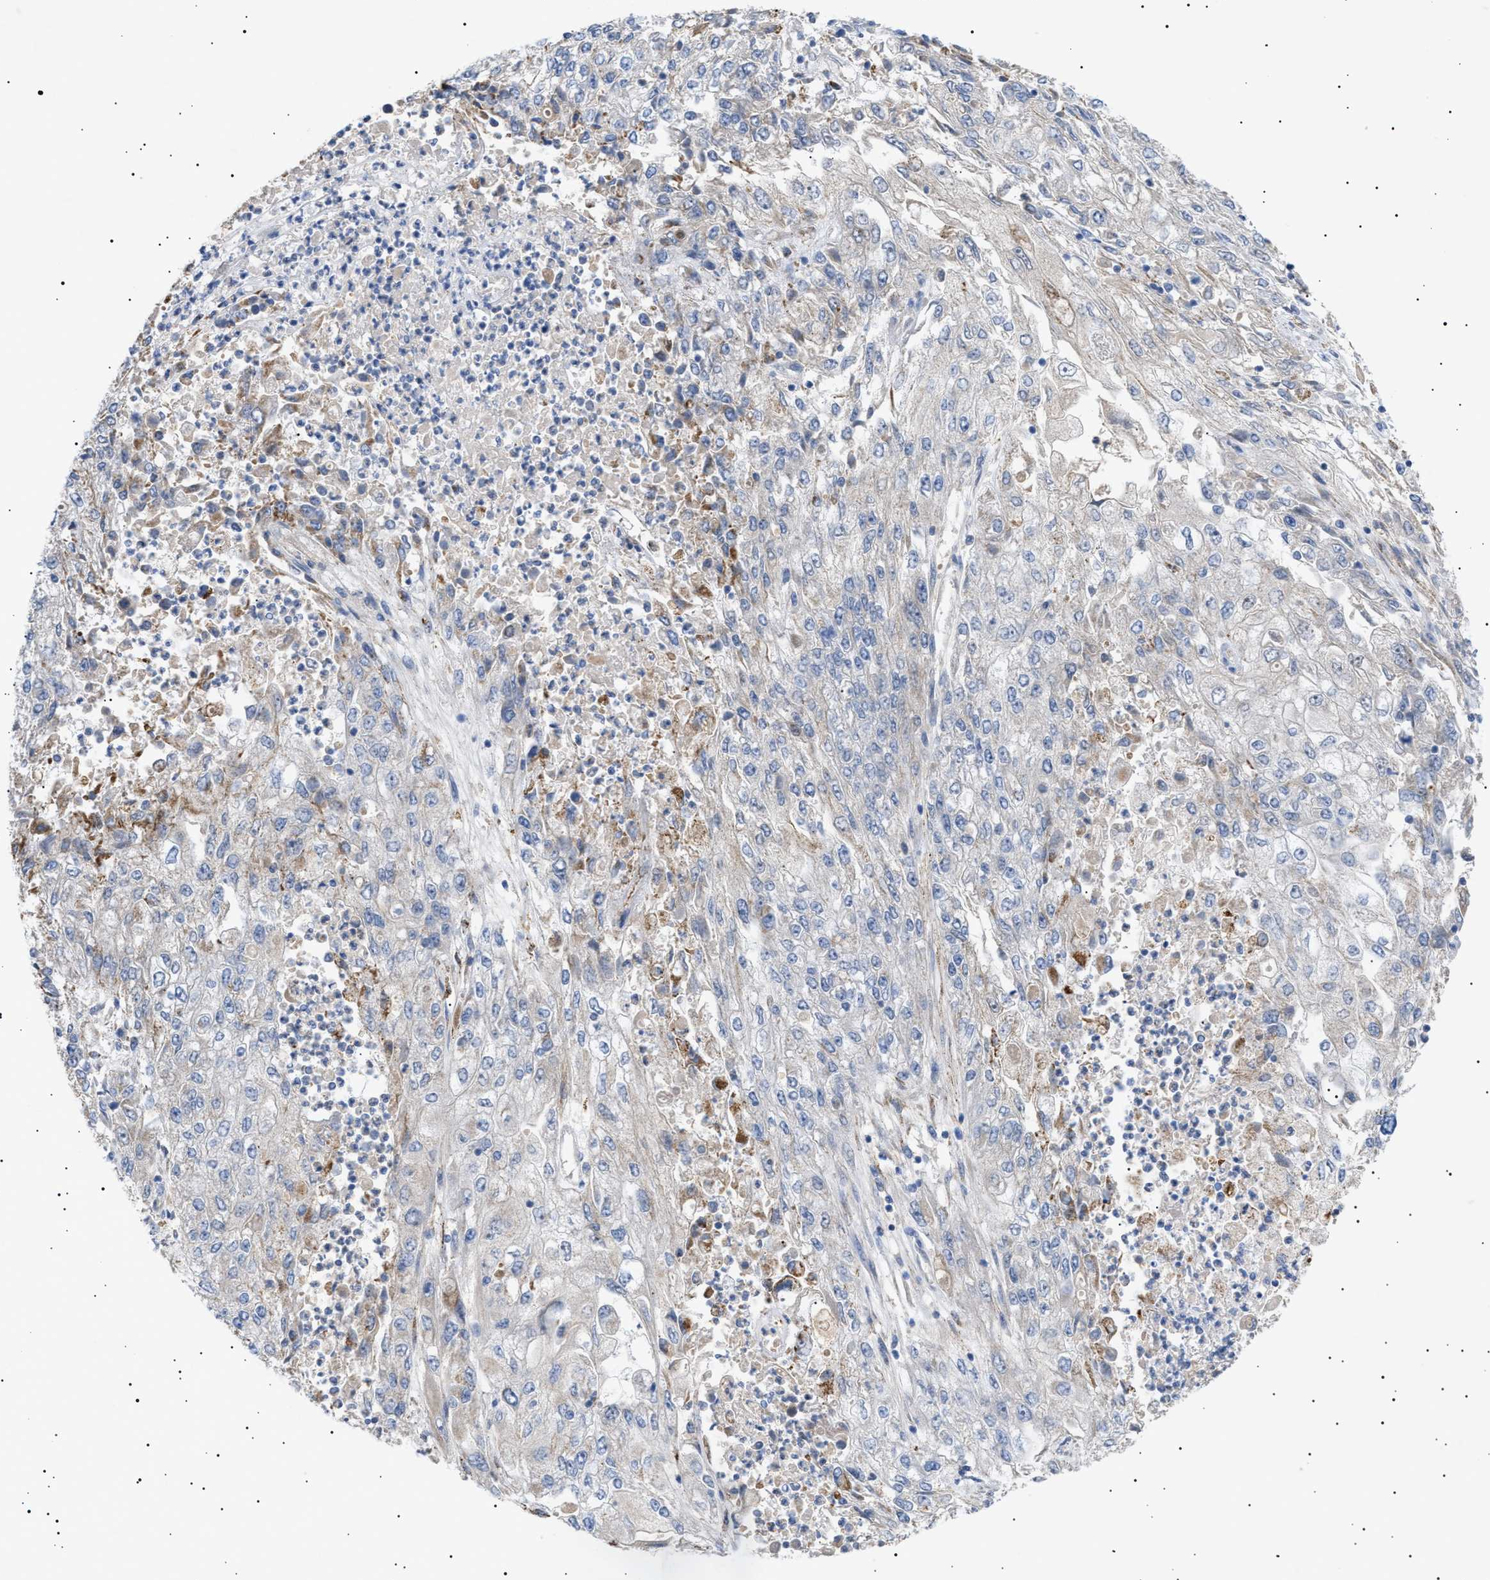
{"staining": {"intensity": "negative", "quantity": "none", "location": "none"}, "tissue": "endometrial cancer", "cell_type": "Tumor cells", "image_type": "cancer", "snomed": [{"axis": "morphology", "description": "Adenocarcinoma, NOS"}, {"axis": "topography", "description": "Endometrium"}], "caption": "IHC micrograph of neoplastic tissue: adenocarcinoma (endometrial) stained with DAB reveals no significant protein expression in tumor cells. (Stains: DAB immunohistochemistry (IHC) with hematoxylin counter stain, Microscopy: brightfield microscopy at high magnification).", "gene": "SIRT5", "patient": {"sex": "female", "age": 49}}